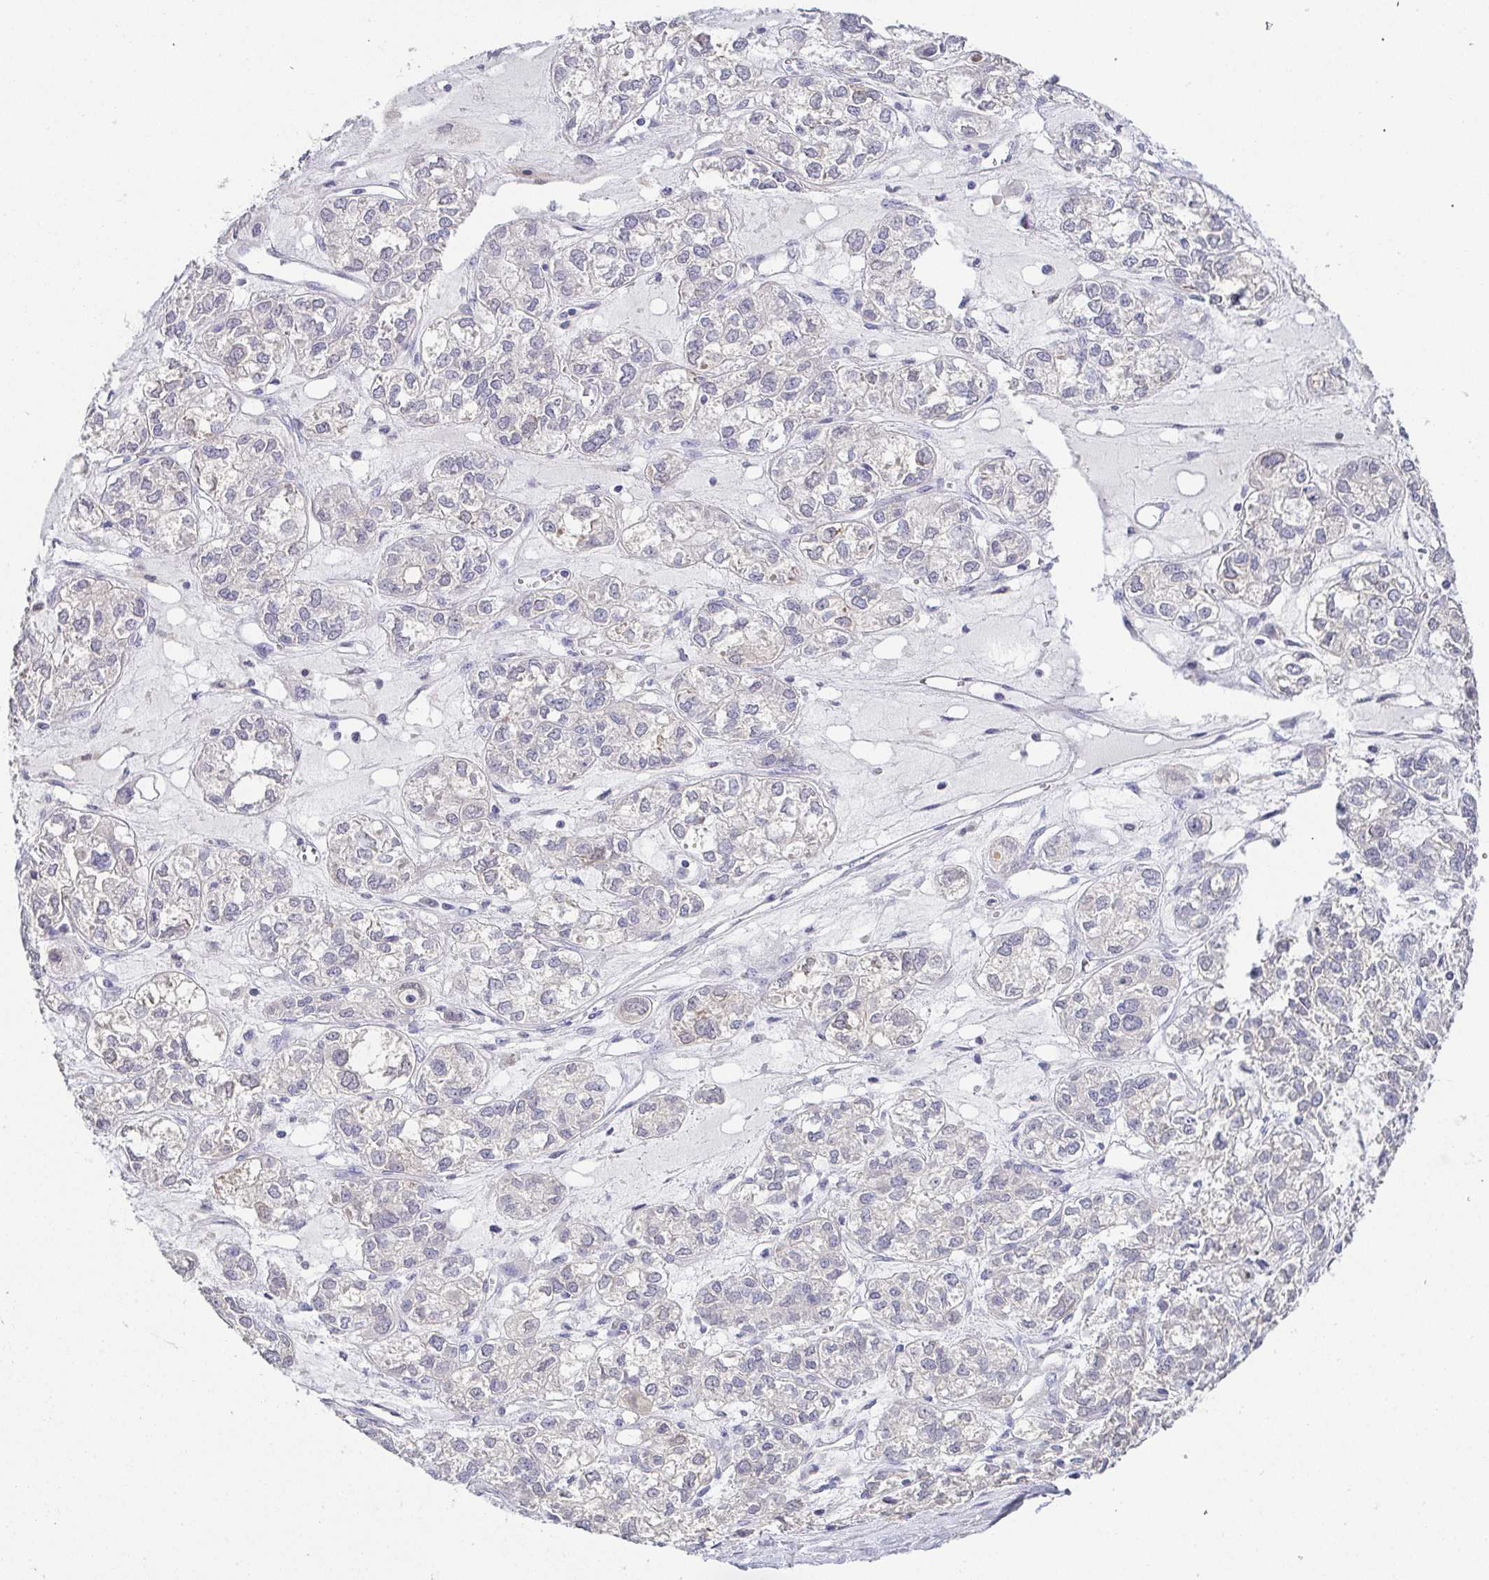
{"staining": {"intensity": "negative", "quantity": "none", "location": "none"}, "tissue": "ovarian cancer", "cell_type": "Tumor cells", "image_type": "cancer", "snomed": [{"axis": "morphology", "description": "Carcinoma, endometroid"}, {"axis": "topography", "description": "Ovary"}], "caption": "Tumor cells show no significant expression in ovarian cancer (endometroid carcinoma).", "gene": "RNASE7", "patient": {"sex": "female", "age": 64}}